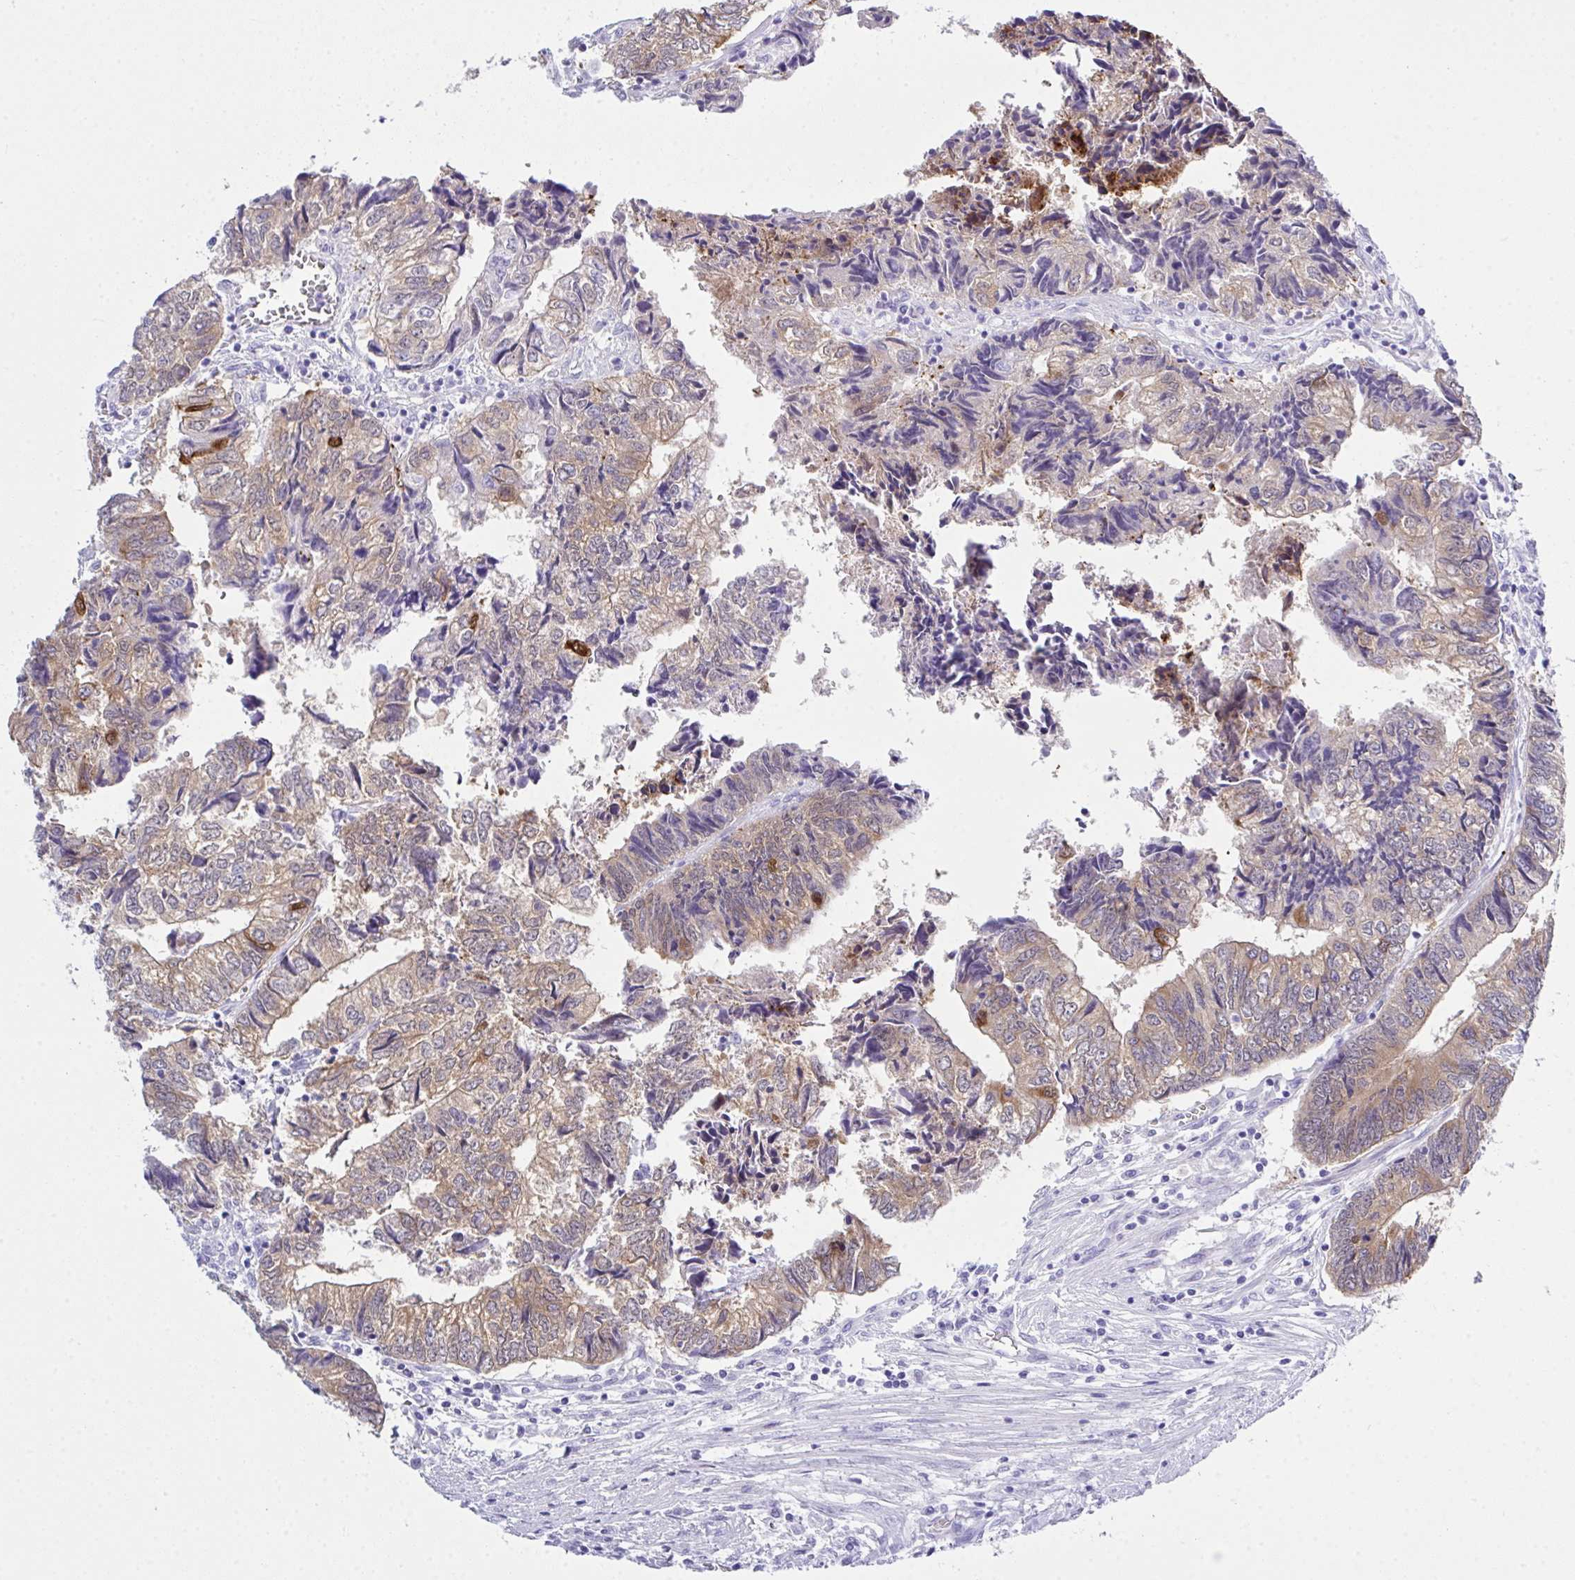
{"staining": {"intensity": "weak", "quantity": ">75%", "location": "cytoplasmic/membranous"}, "tissue": "colorectal cancer", "cell_type": "Tumor cells", "image_type": "cancer", "snomed": [{"axis": "morphology", "description": "Adenocarcinoma, NOS"}, {"axis": "topography", "description": "Colon"}], "caption": "Immunohistochemical staining of adenocarcinoma (colorectal) displays low levels of weak cytoplasmic/membranous protein staining in approximately >75% of tumor cells.", "gene": "LGALS4", "patient": {"sex": "male", "age": 86}}